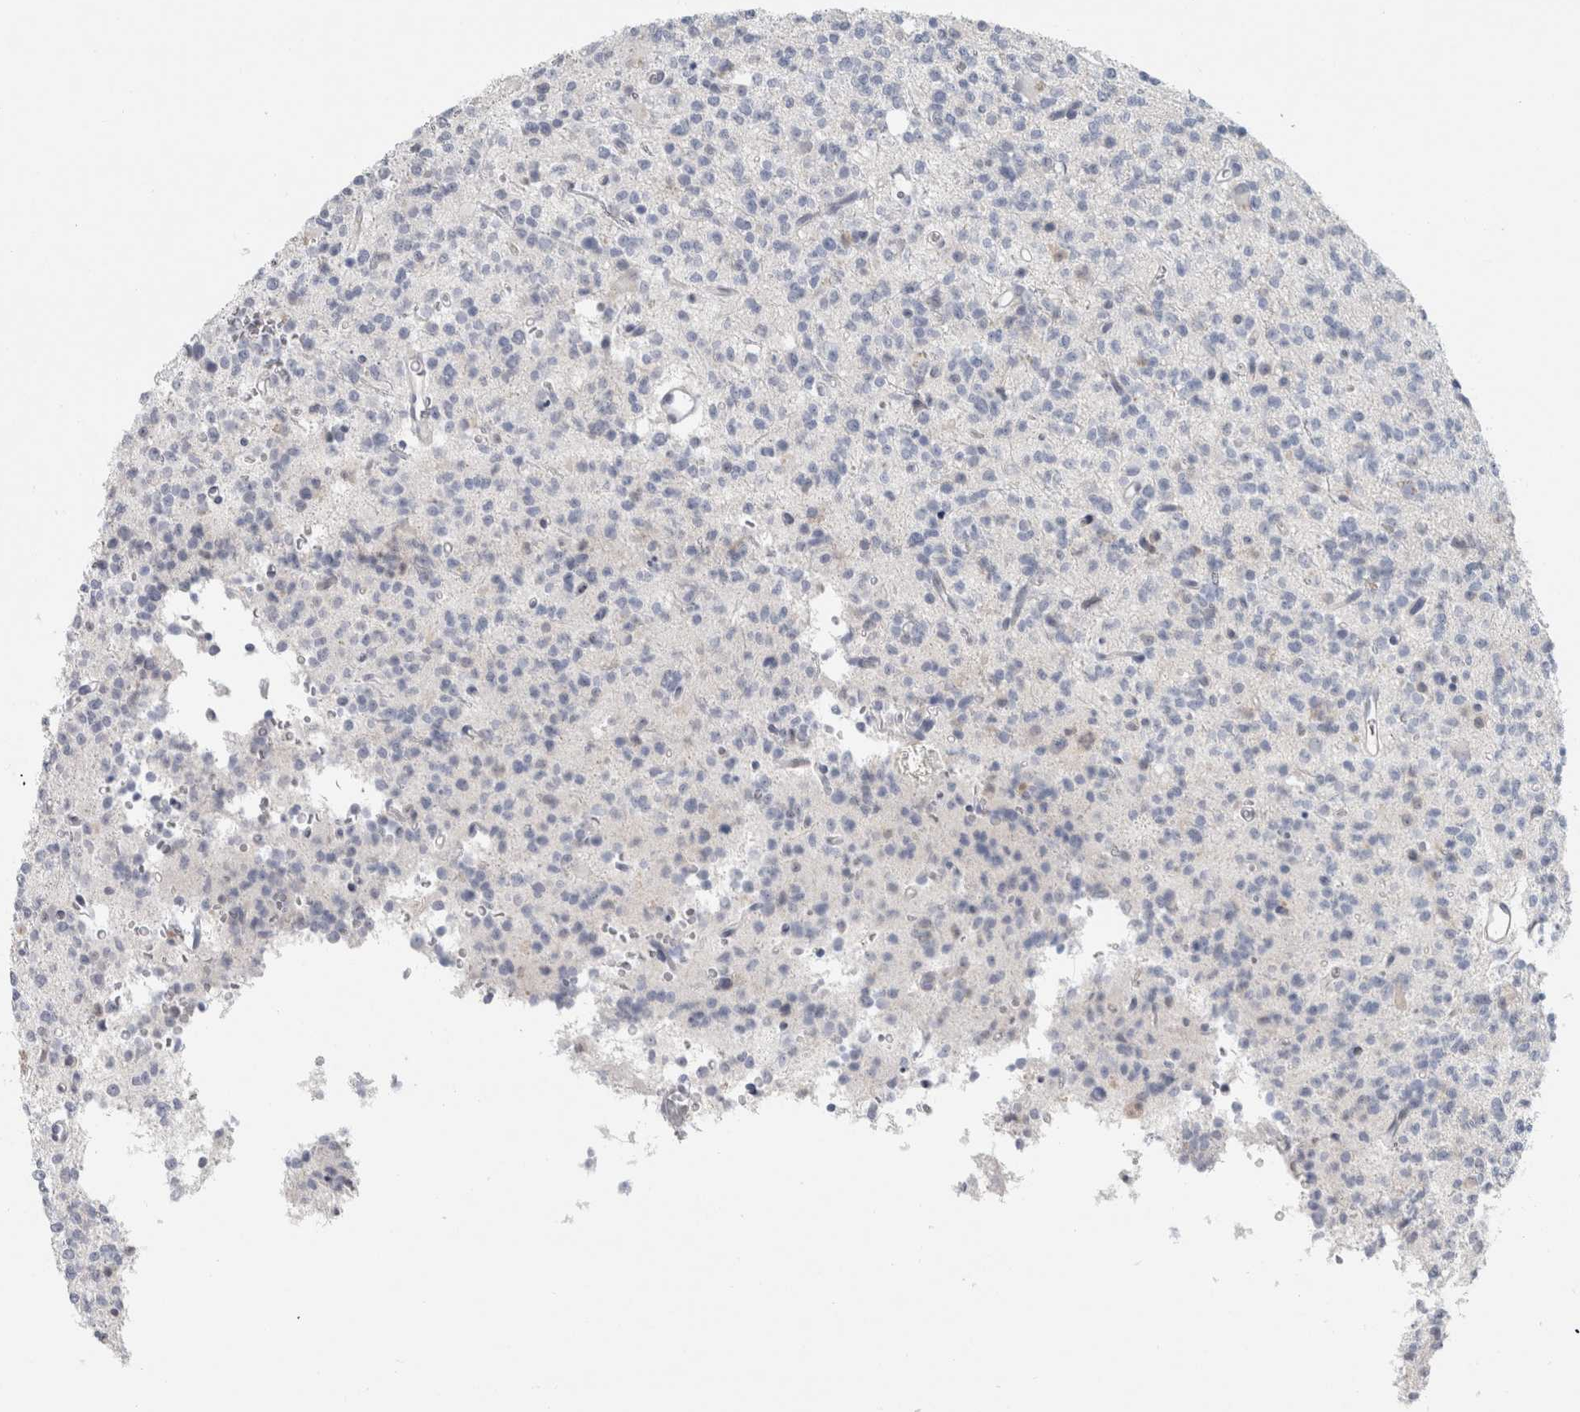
{"staining": {"intensity": "negative", "quantity": "none", "location": "none"}, "tissue": "glioma", "cell_type": "Tumor cells", "image_type": "cancer", "snomed": [{"axis": "morphology", "description": "Glioma, malignant, High grade"}, {"axis": "topography", "description": "Brain"}], "caption": "A photomicrograph of malignant high-grade glioma stained for a protein displays no brown staining in tumor cells.", "gene": "CASP6", "patient": {"sex": "female", "age": 62}}